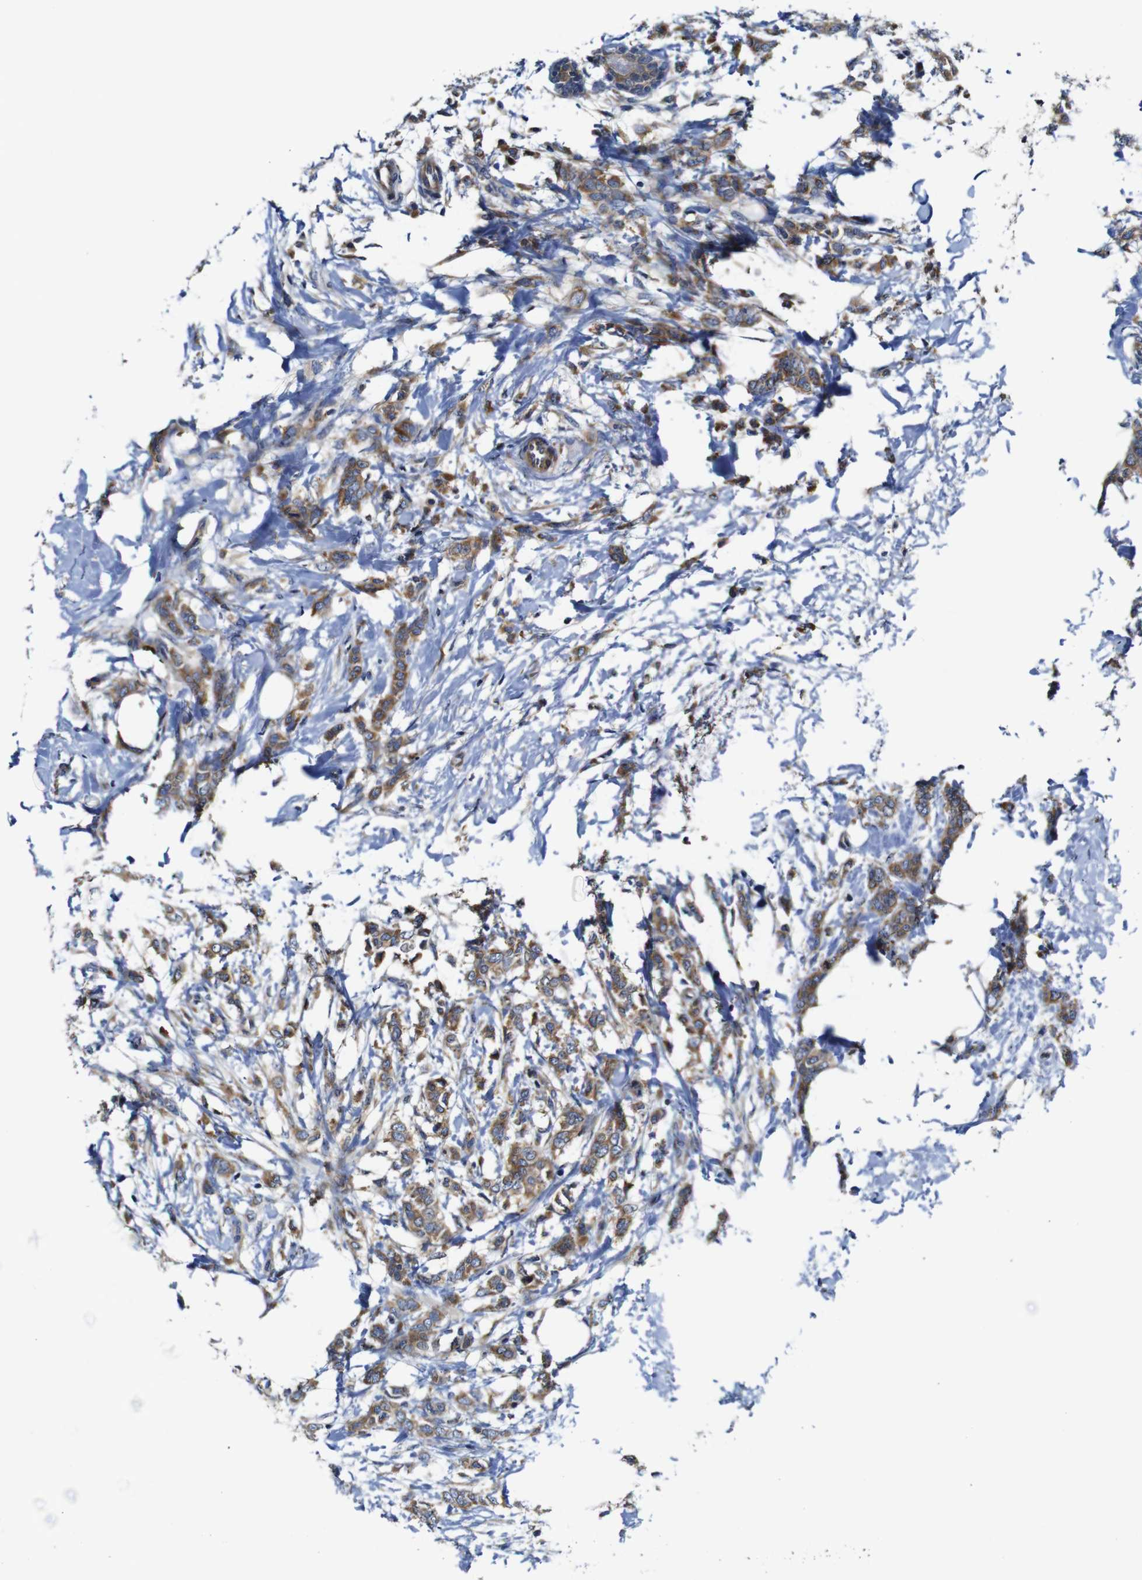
{"staining": {"intensity": "moderate", "quantity": ">75%", "location": "cytoplasmic/membranous"}, "tissue": "breast cancer", "cell_type": "Tumor cells", "image_type": "cancer", "snomed": [{"axis": "morphology", "description": "Lobular carcinoma, in situ"}, {"axis": "morphology", "description": "Lobular carcinoma"}, {"axis": "topography", "description": "Breast"}], "caption": "Immunohistochemistry (IHC) (DAB) staining of human breast lobular carcinoma in situ shows moderate cytoplasmic/membranous protein staining in about >75% of tumor cells.", "gene": "CLCC1", "patient": {"sex": "female", "age": 41}}